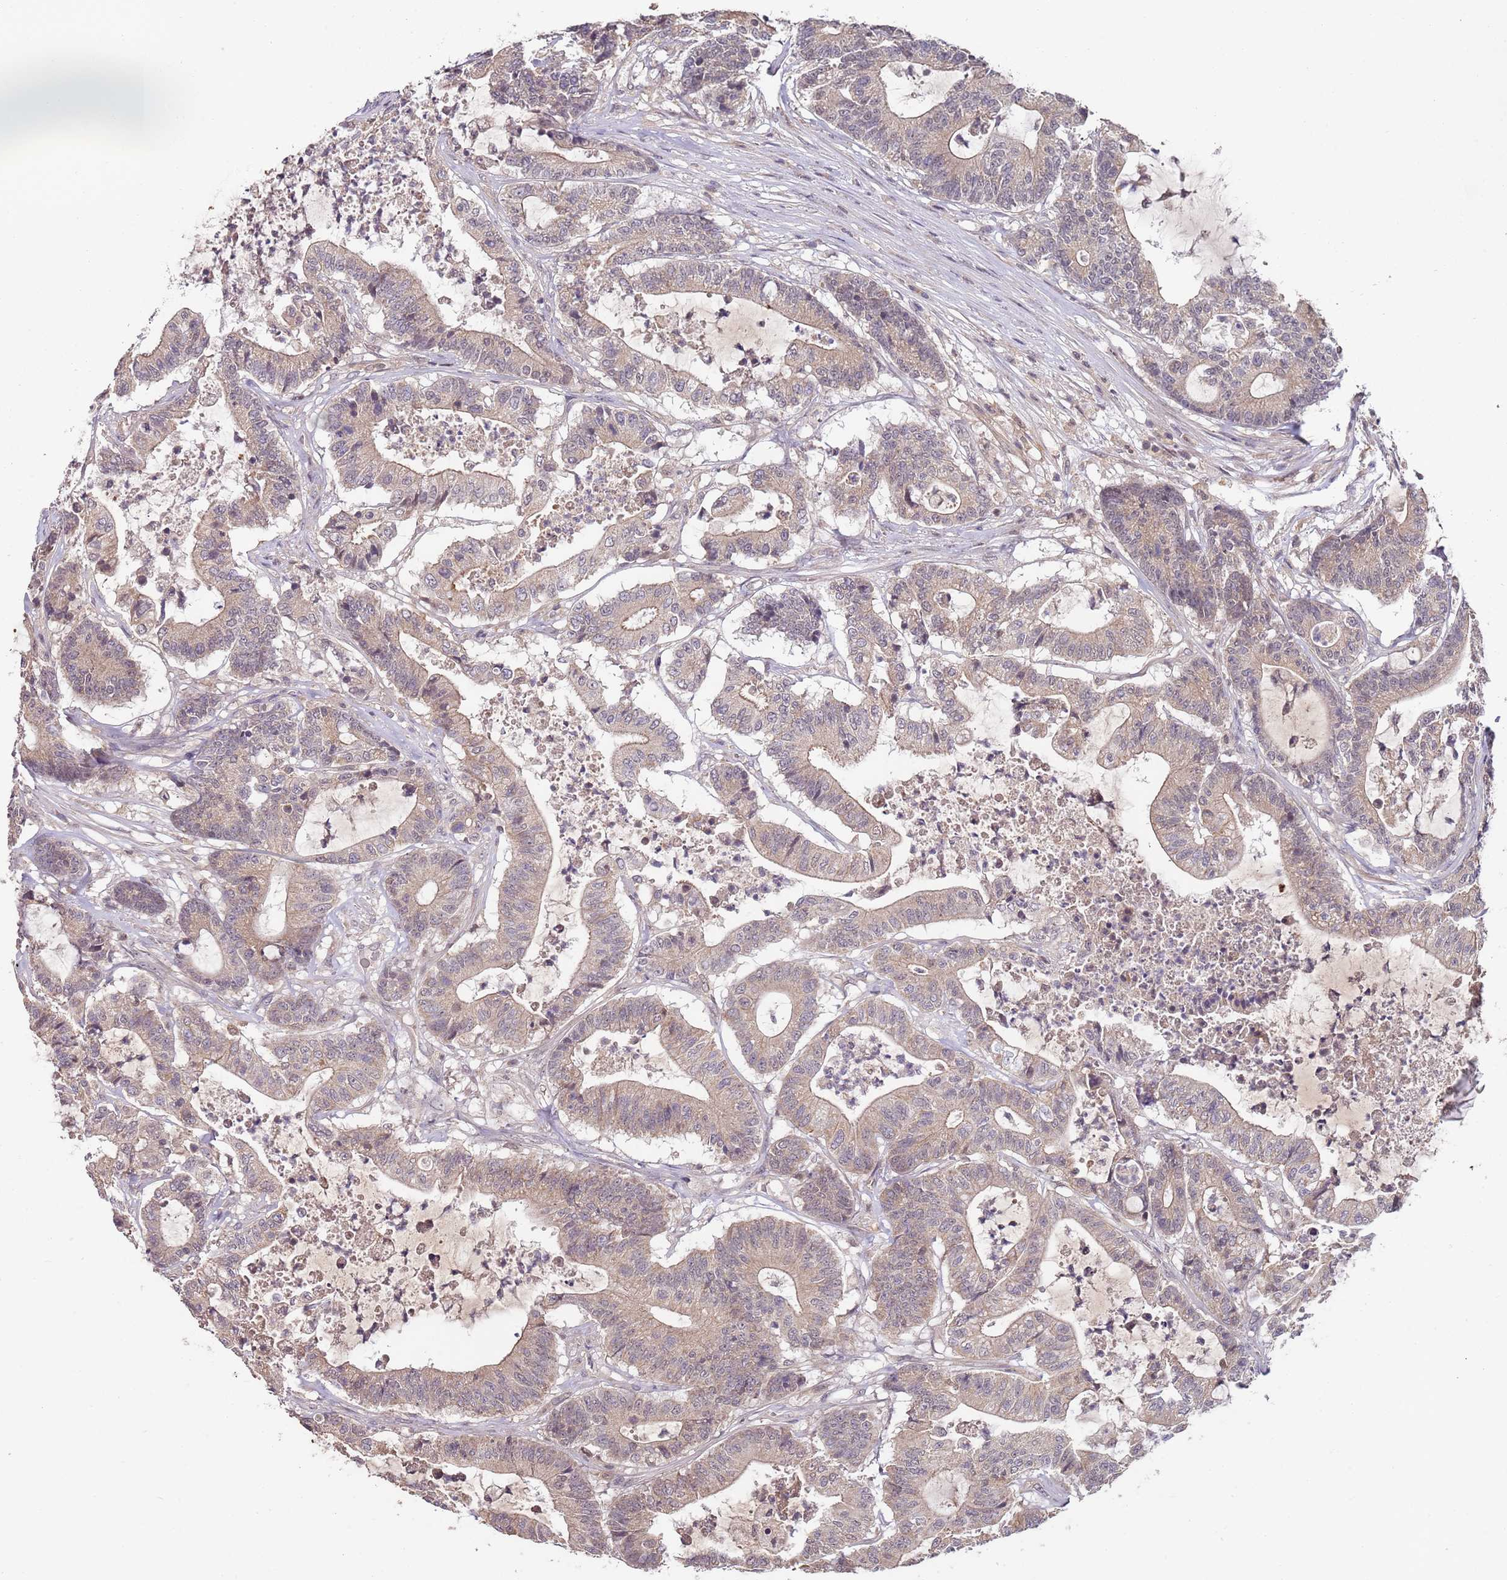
{"staining": {"intensity": "weak", "quantity": ">75%", "location": "cytoplasmic/membranous"}, "tissue": "colorectal cancer", "cell_type": "Tumor cells", "image_type": "cancer", "snomed": [{"axis": "morphology", "description": "Adenocarcinoma, NOS"}, {"axis": "topography", "description": "Colon"}], "caption": "Adenocarcinoma (colorectal) tissue shows weak cytoplasmic/membranous positivity in approximately >75% of tumor cells, visualized by immunohistochemistry.", "gene": "LIN37", "patient": {"sex": "female", "age": 84}}